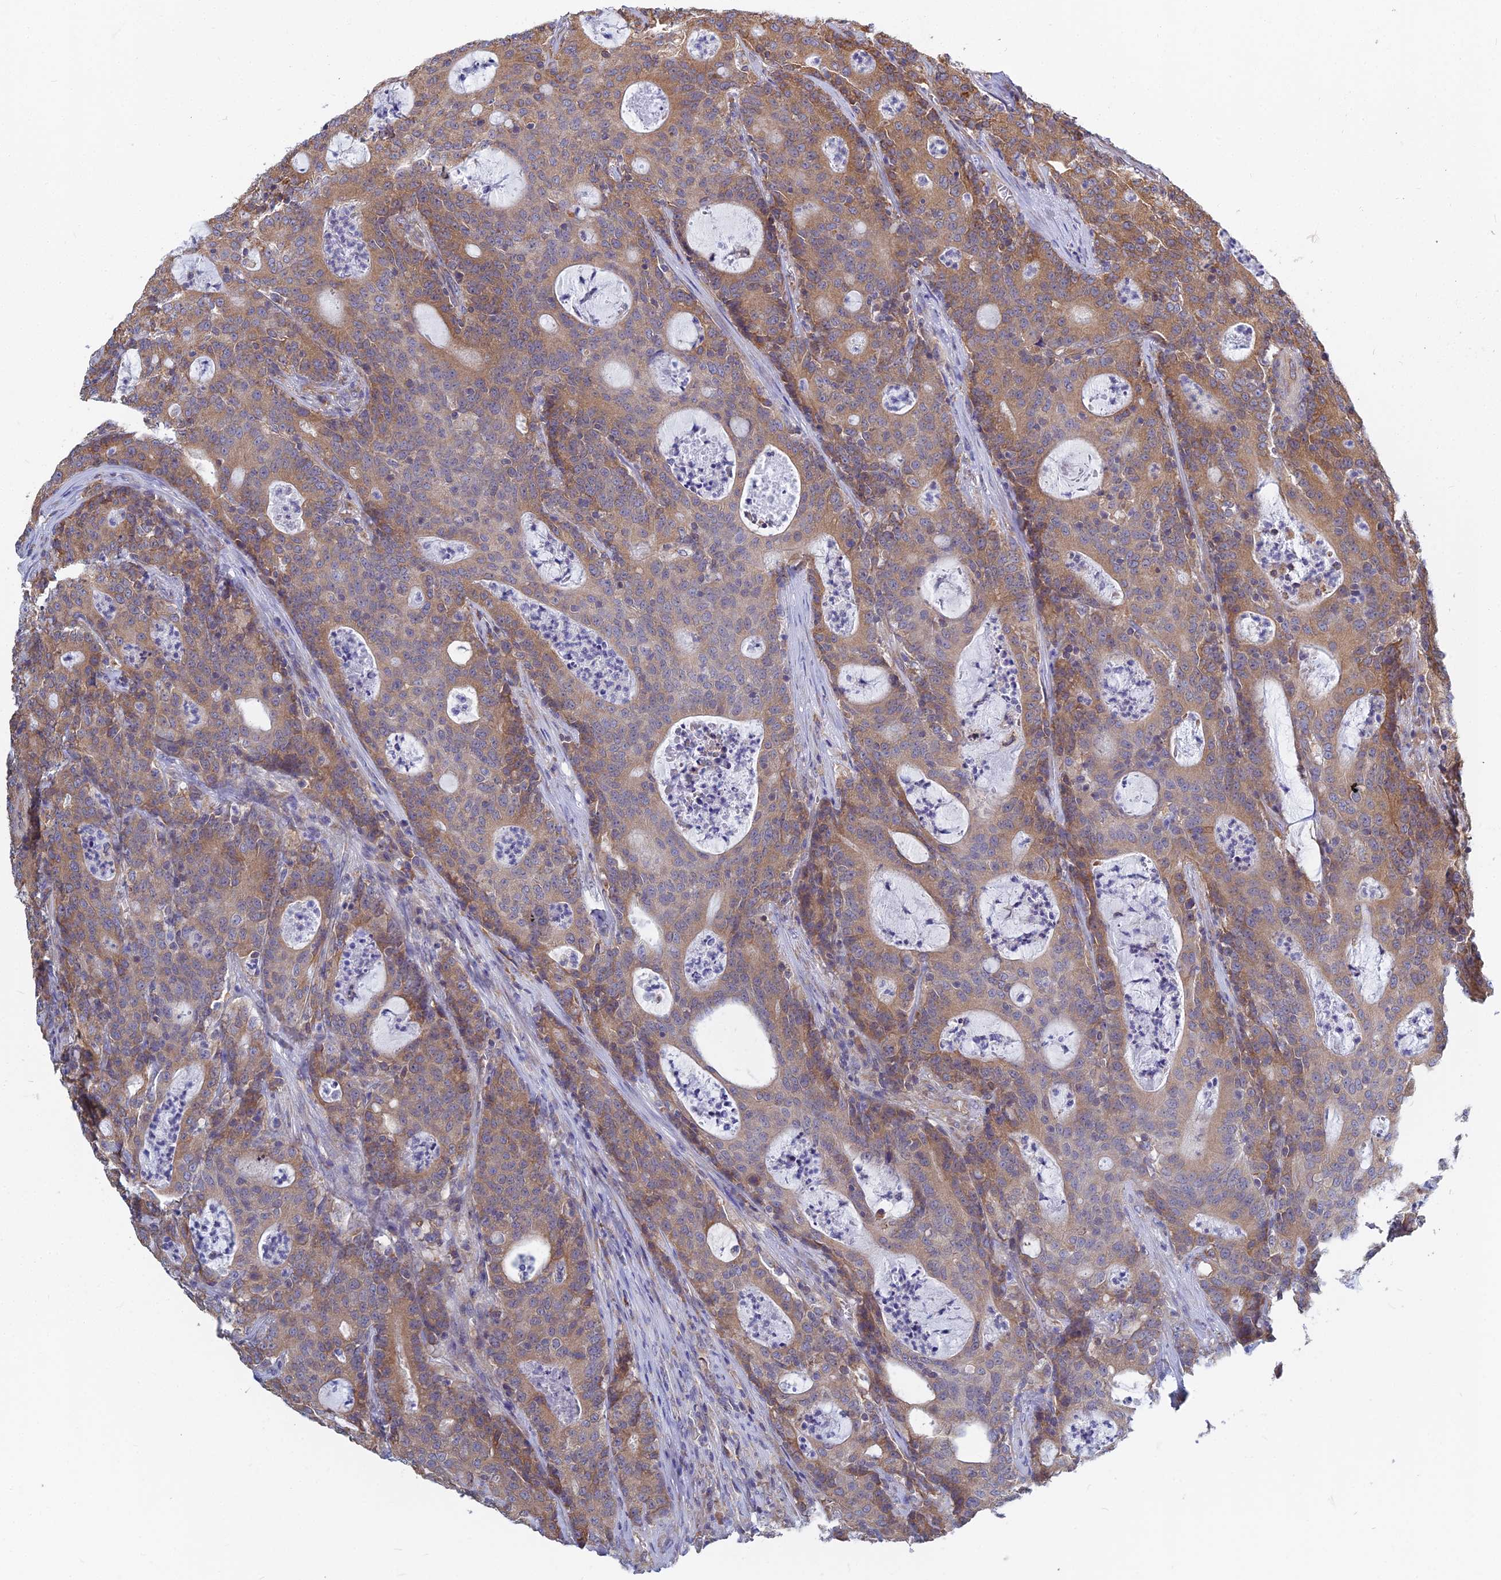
{"staining": {"intensity": "moderate", "quantity": ">75%", "location": "cytoplasmic/membranous"}, "tissue": "colorectal cancer", "cell_type": "Tumor cells", "image_type": "cancer", "snomed": [{"axis": "morphology", "description": "Adenocarcinoma, NOS"}, {"axis": "topography", "description": "Colon"}], "caption": "Protein staining of adenocarcinoma (colorectal) tissue reveals moderate cytoplasmic/membranous positivity in about >75% of tumor cells.", "gene": "KIAA1143", "patient": {"sex": "male", "age": 83}}